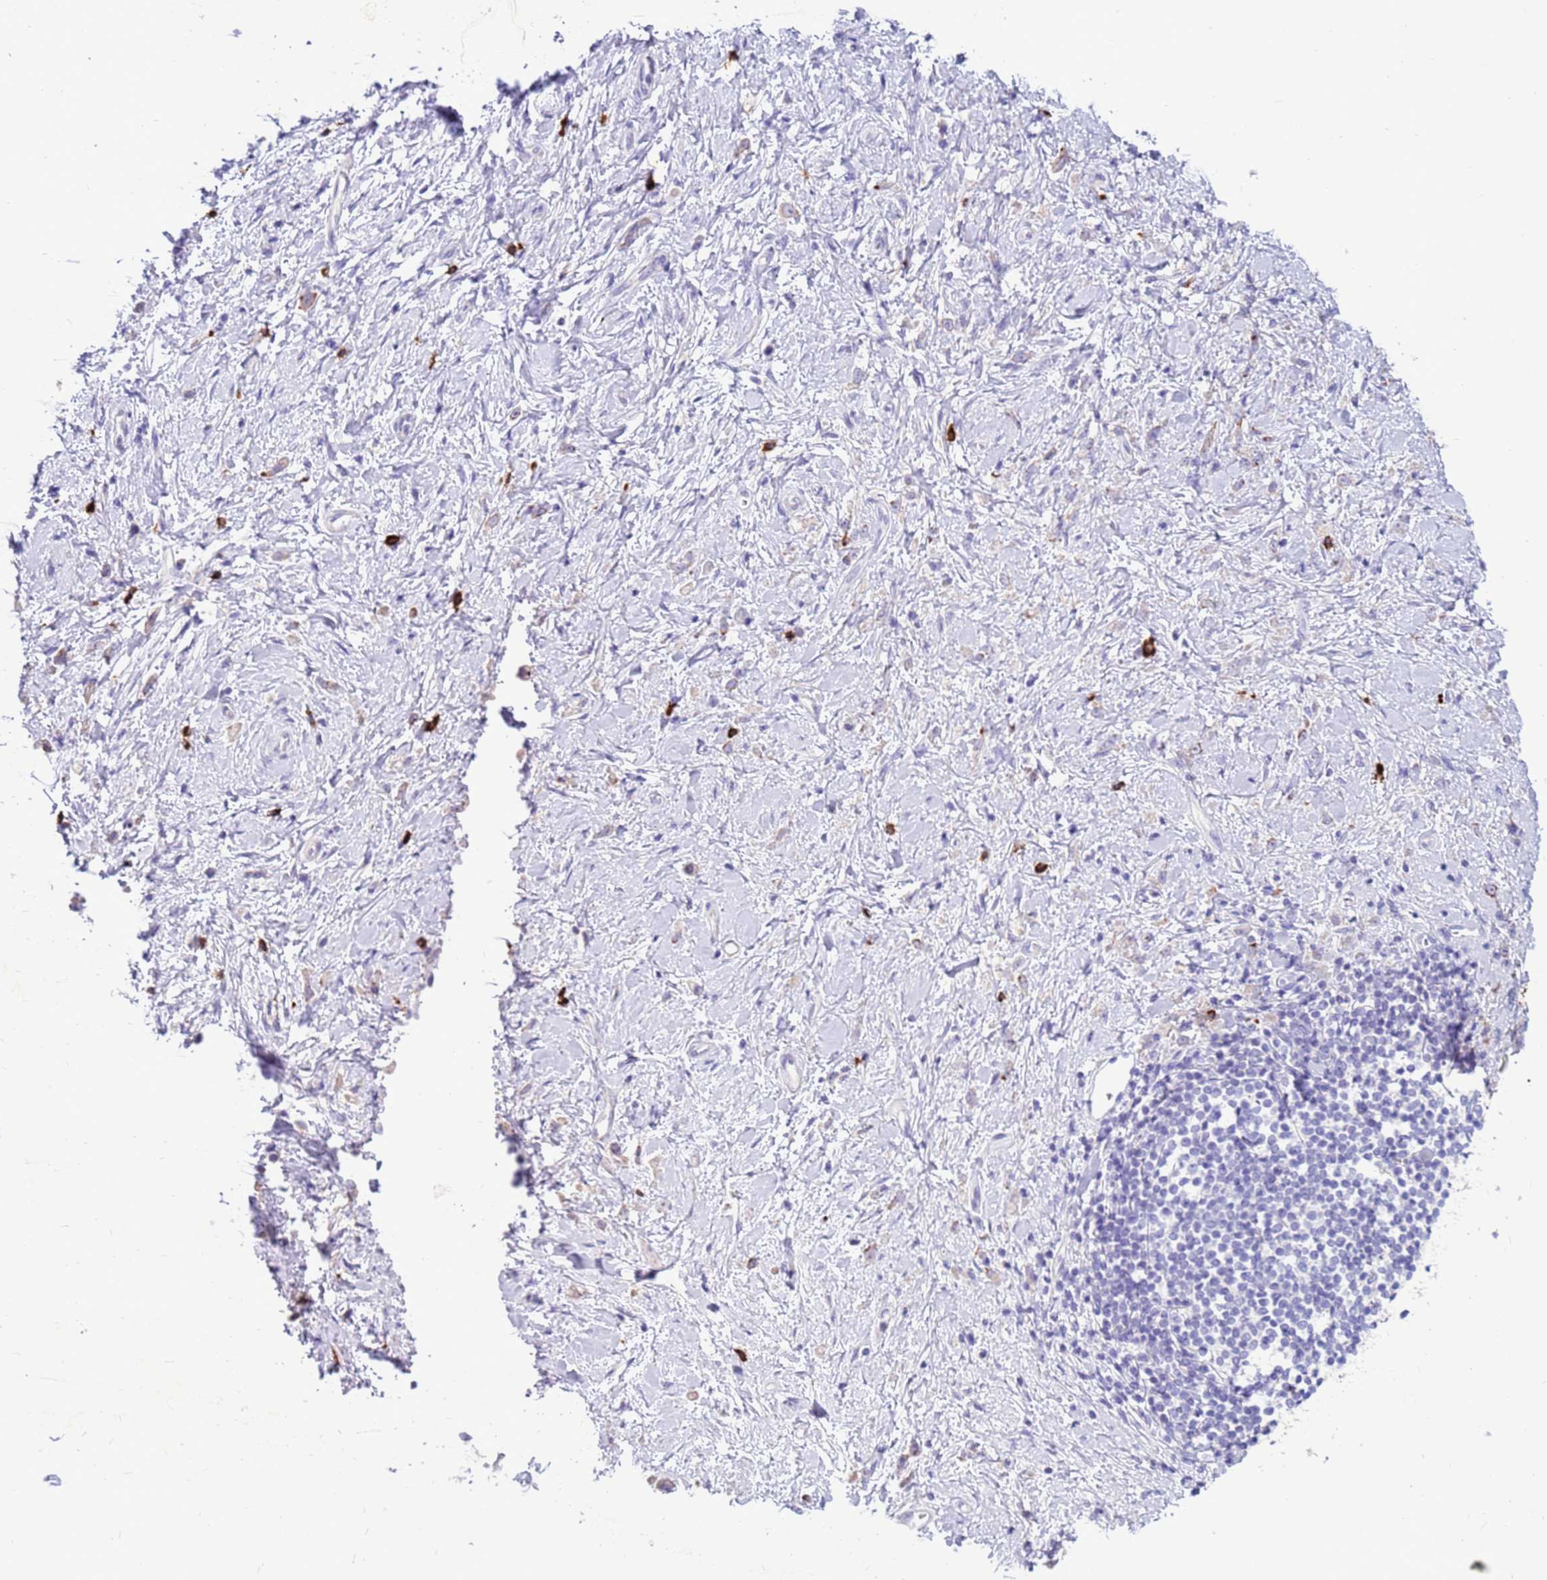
{"staining": {"intensity": "negative", "quantity": "none", "location": "none"}, "tissue": "stomach cancer", "cell_type": "Tumor cells", "image_type": "cancer", "snomed": [{"axis": "morphology", "description": "Adenocarcinoma, NOS"}, {"axis": "topography", "description": "Stomach"}], "caption": "Immunohistochemistry (IHC) image of human adenocarcinoma (stomach) stained for a protein (brown), which demonstrates no expression in tumor cells. (DAB (3,3'-diaminobenzidine) immunohistochemistry (IHC) with hematoxylin counter stain).", "gene": "PDE10A", "patient": {"sex": "female", "age": 60}}